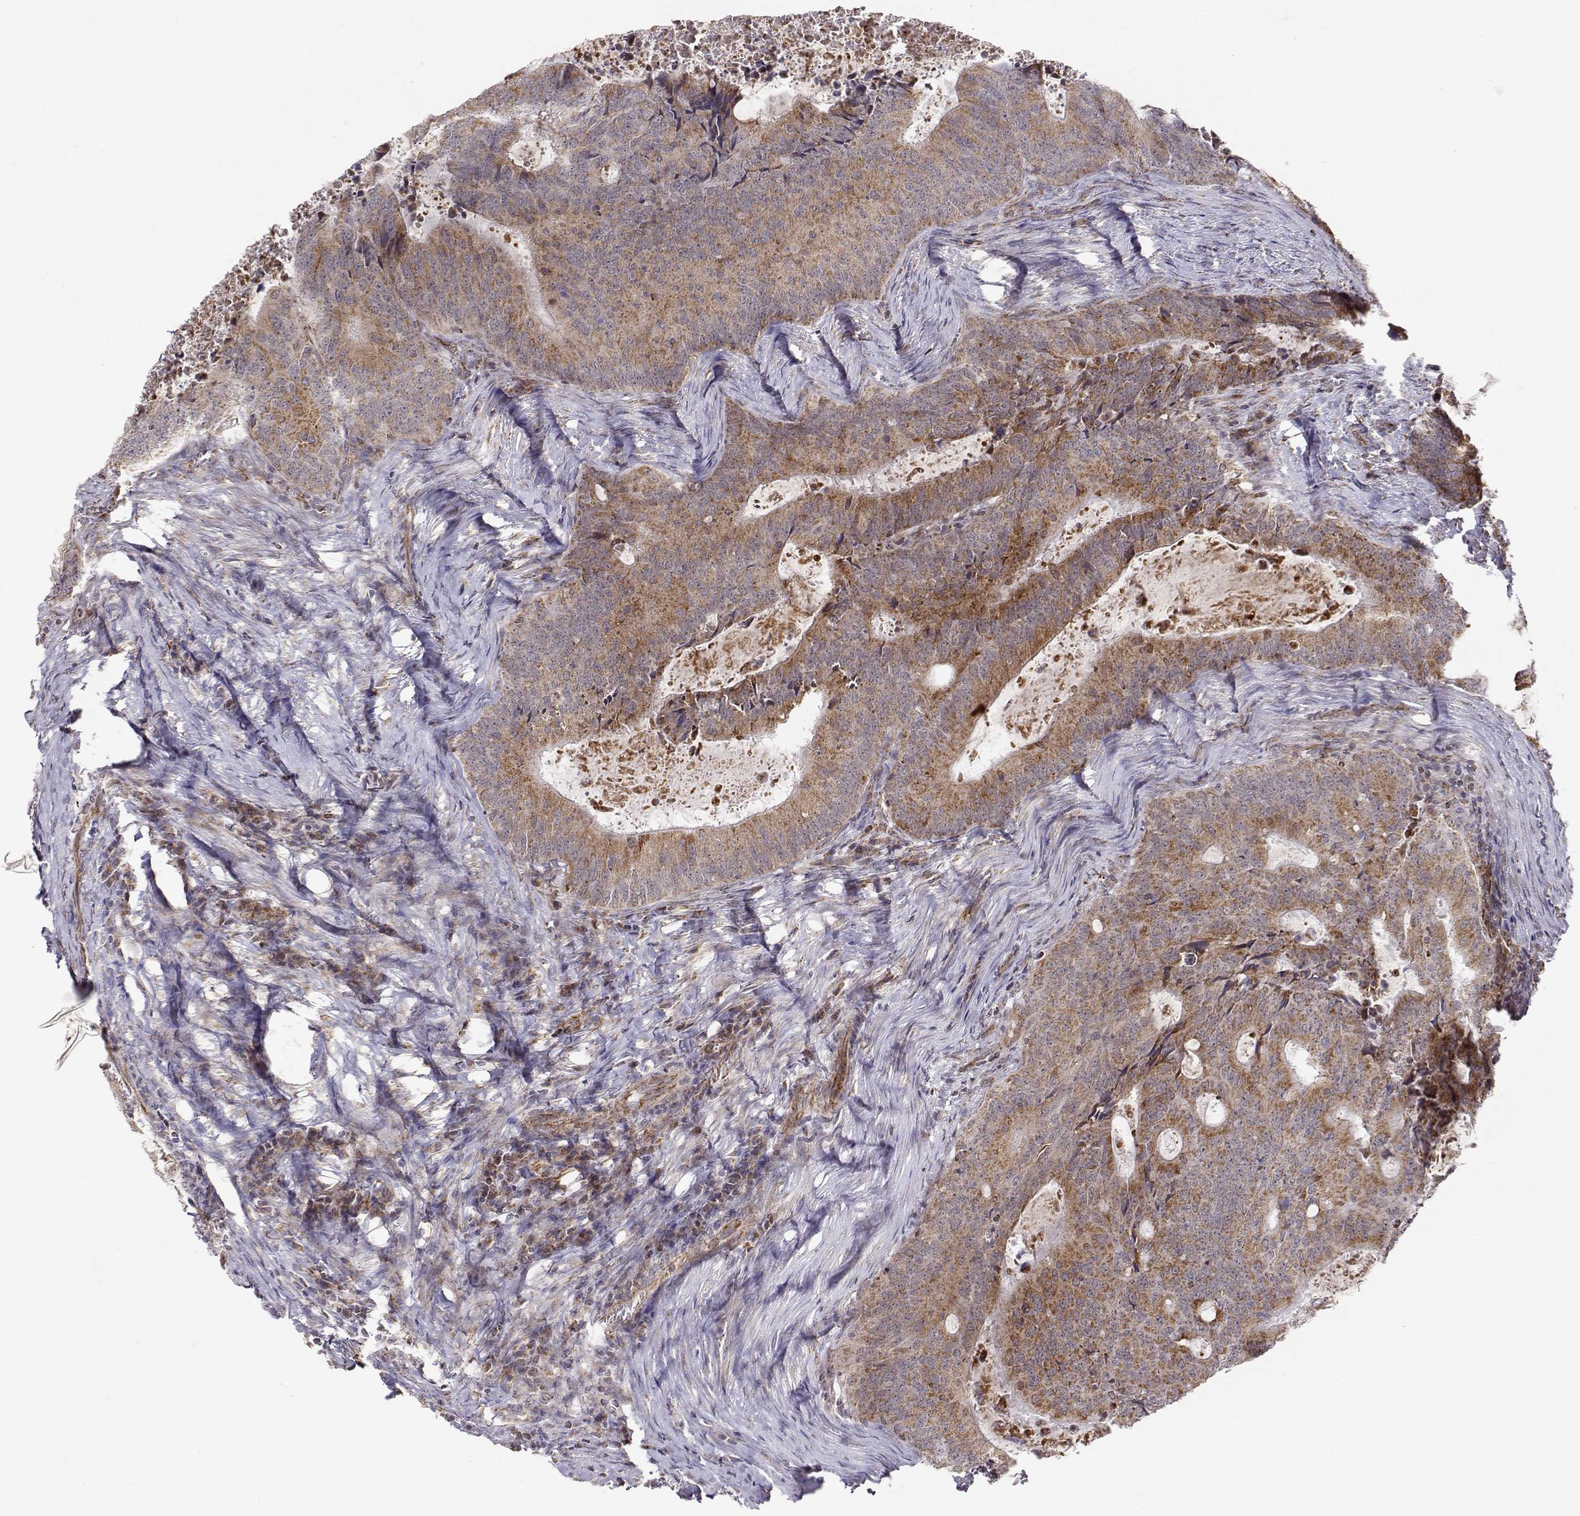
{"staining": {"intensity": "moderate", "quantity": ">75%", "location": "cytoplasmic/membranous"}, "tissue": "colorectal cancer", "cell_type": "Tumor cells", "image_type": "cancer", "snomed": [{"axis": "morphology", "description": "Adenocarcinoma, NOS"}, {"axis": "topography", "description": "Colon"}], "caption": "Immunohistochemical staining of human colorectal cancer (adenocarcinoma) reveals medium levels of moderate cytoplasmic/membranous protein staining in approximately >75% of tumor cells.", "gene": "EXOG", "patient": {"sex": "male", "age": 67}}